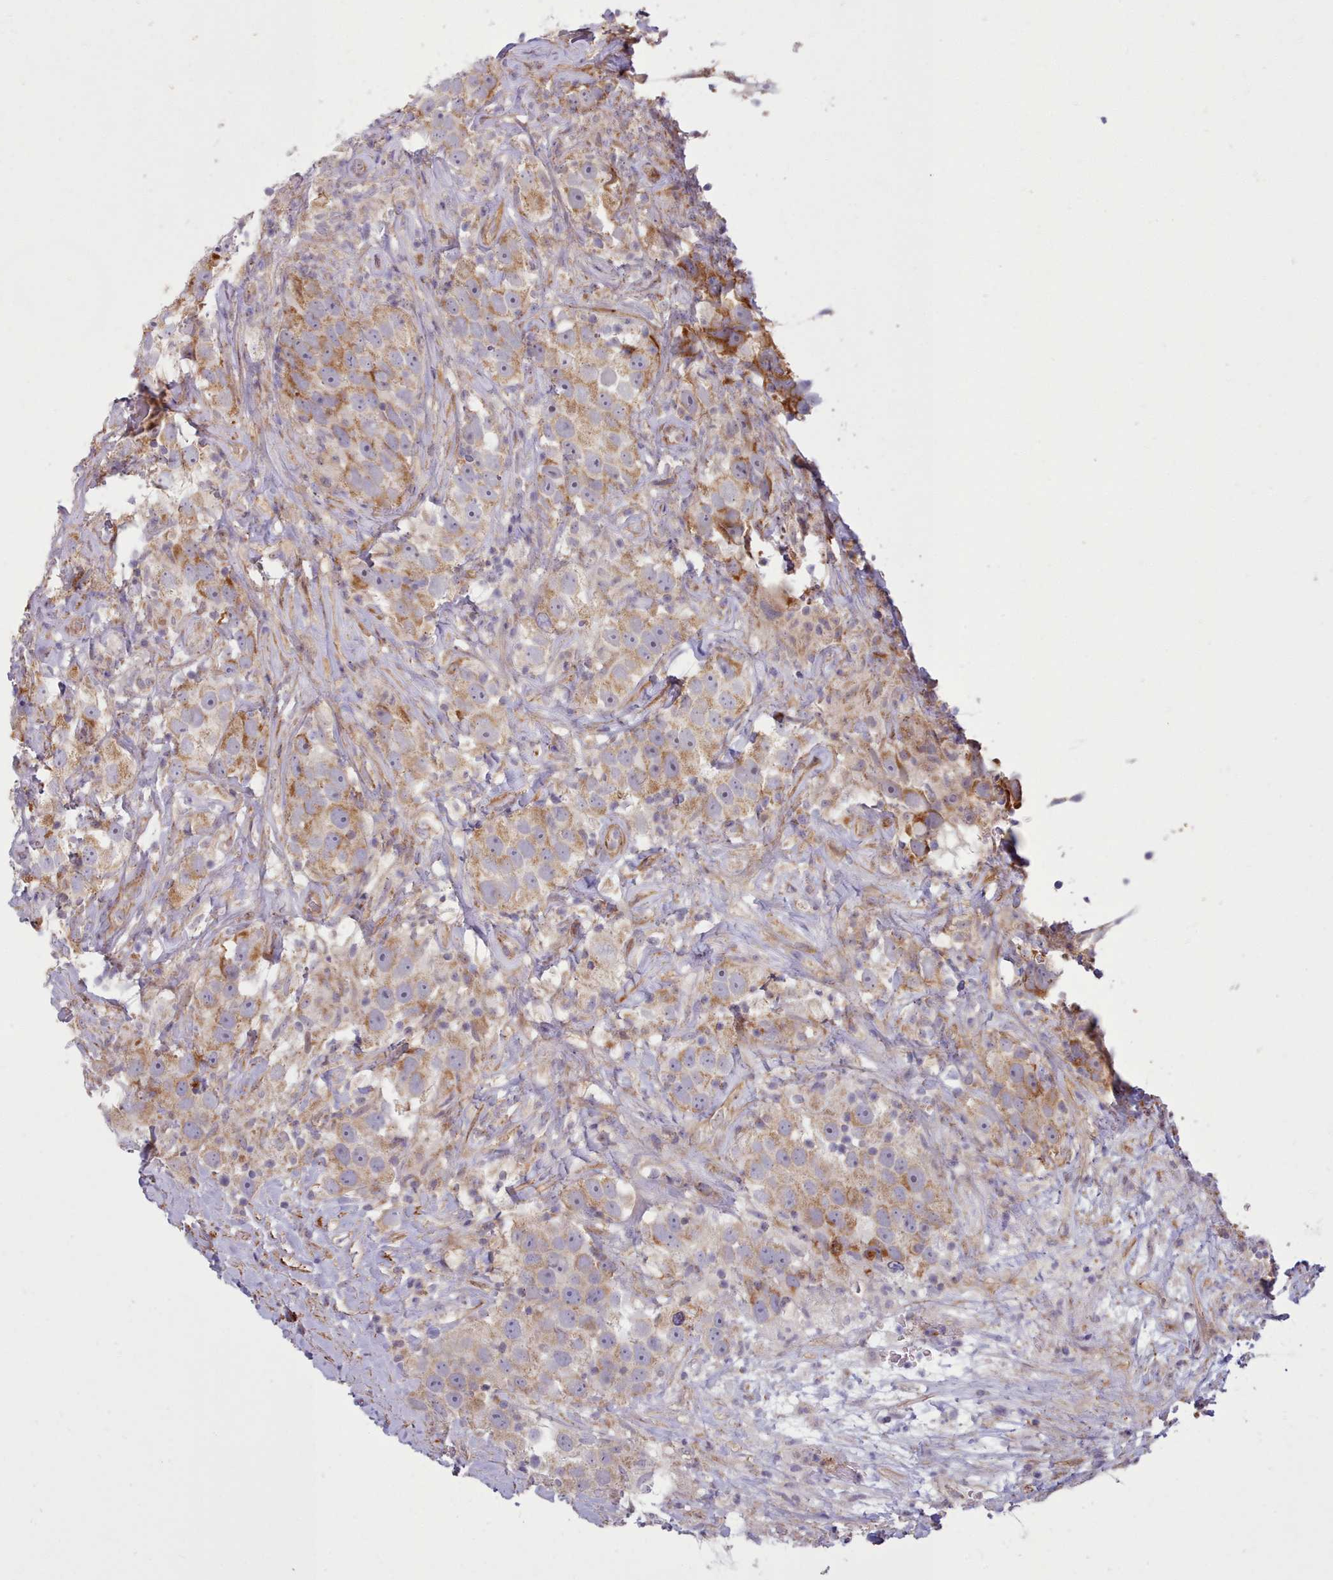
{"staining": {"intensity": "moderate", "quantity": ">75%", "location": "cytoplasmic/membranous"}, "tissue": "testis cancer", "cell_type": "Tumor cells", "image_type": "cancer", "snomed": [{"axis": "morphology", "description": "Seminoma, NOS"}, {"axis": "topography", "description": "Testis"}], "caption": "The photomicrograph displays staining of seminoma (testis), revealing moderate cytoplasmic/membranous protein staining (brown color) within tumor cells.", "gene": "MRPL21", "patient": {"sex": "male", "age": 49}}